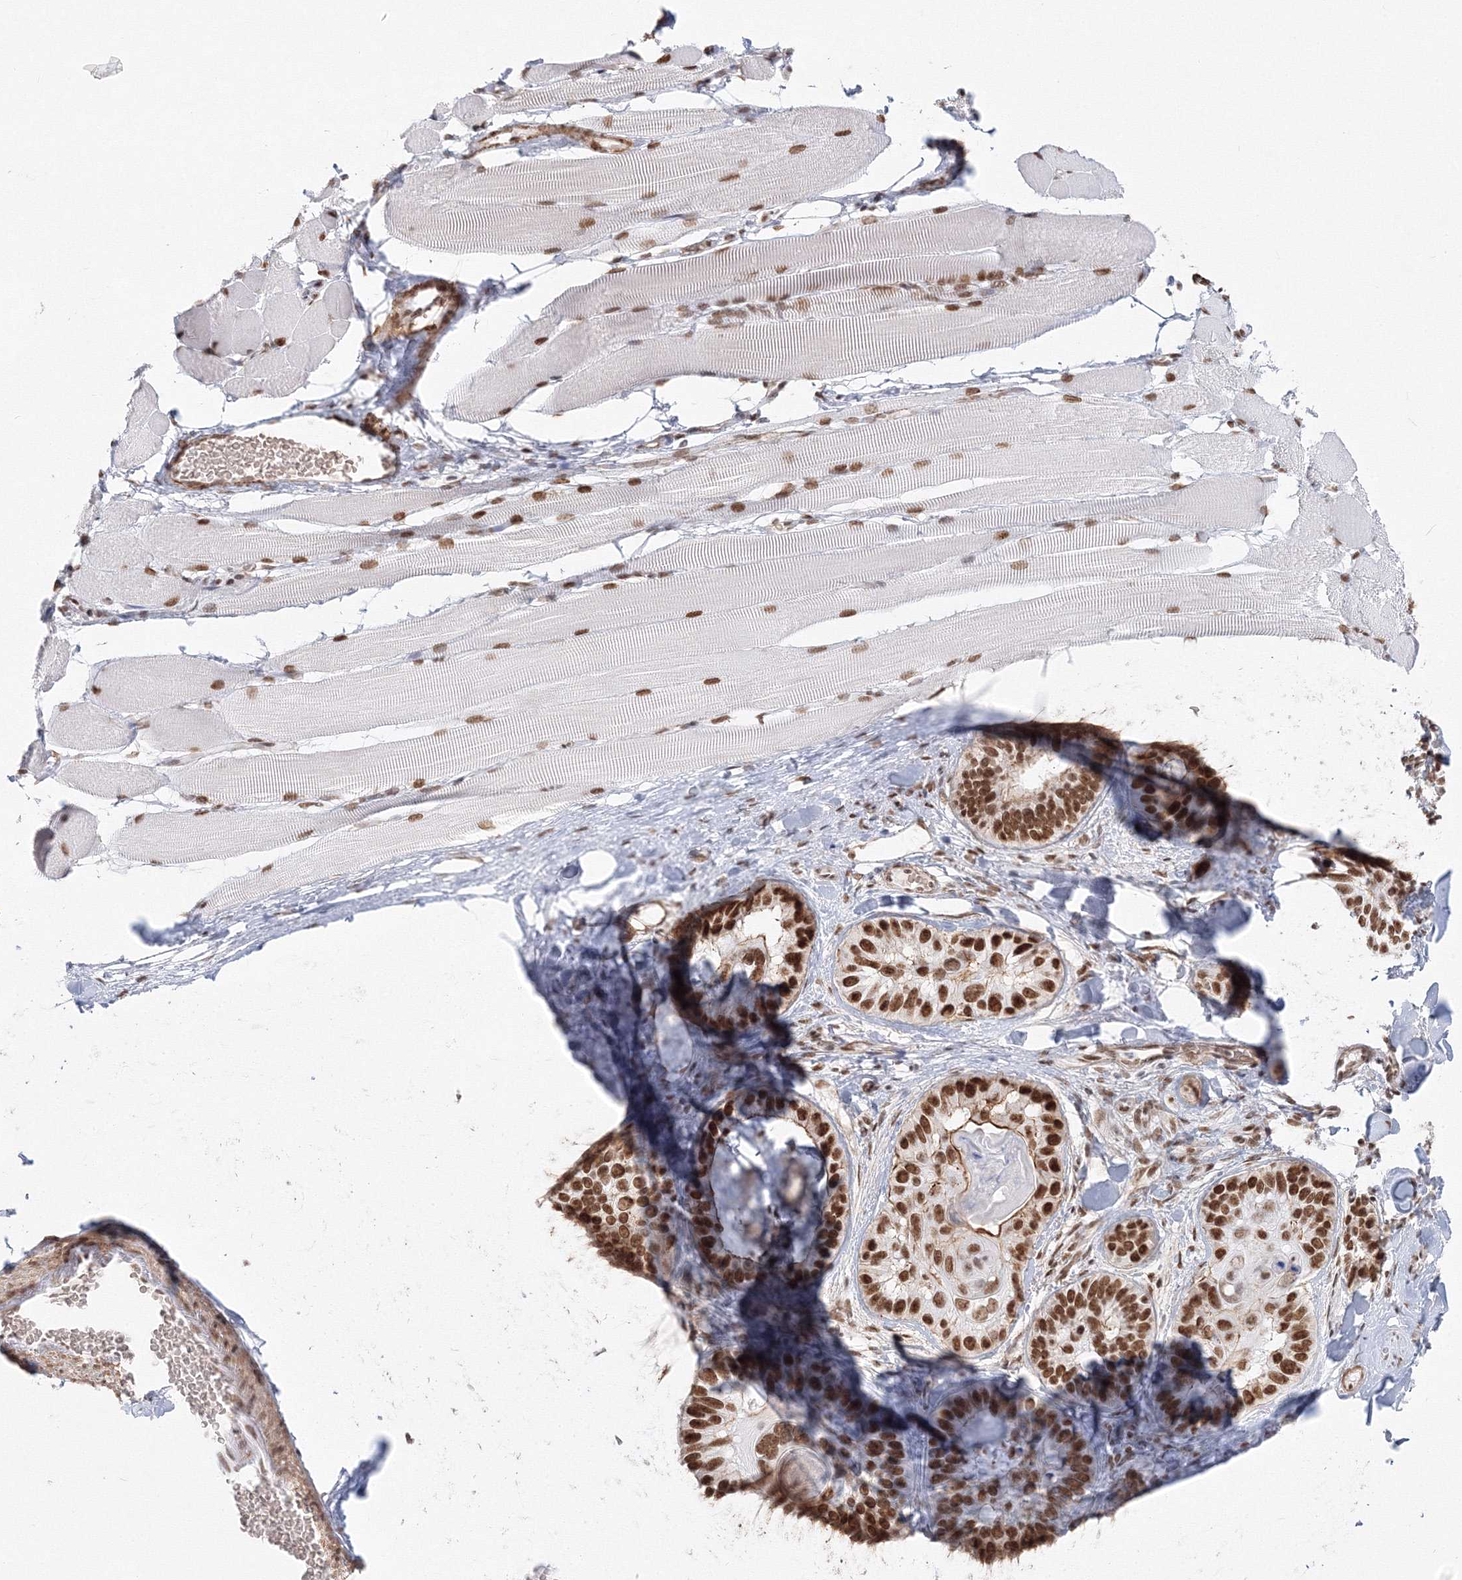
{"staining": {"intensity": "strong", "quantity": ">75%", "location": "nuclear"}, "tissue": "skin cancer", "cell_type": "Tumor cells", "image_type": "cancer", "snomed": [{"axis": "morphology", "description": "Basal cell carcinoma"}, {"axis": "topography", "description": "Skin"}], "caption": "Tumor cells reveal strong nuclear staining in about >75% of cells in basal cell carcinoma (skin).", "gene": "ZNF638", "patient": {"sex": "male", "age": 62}}